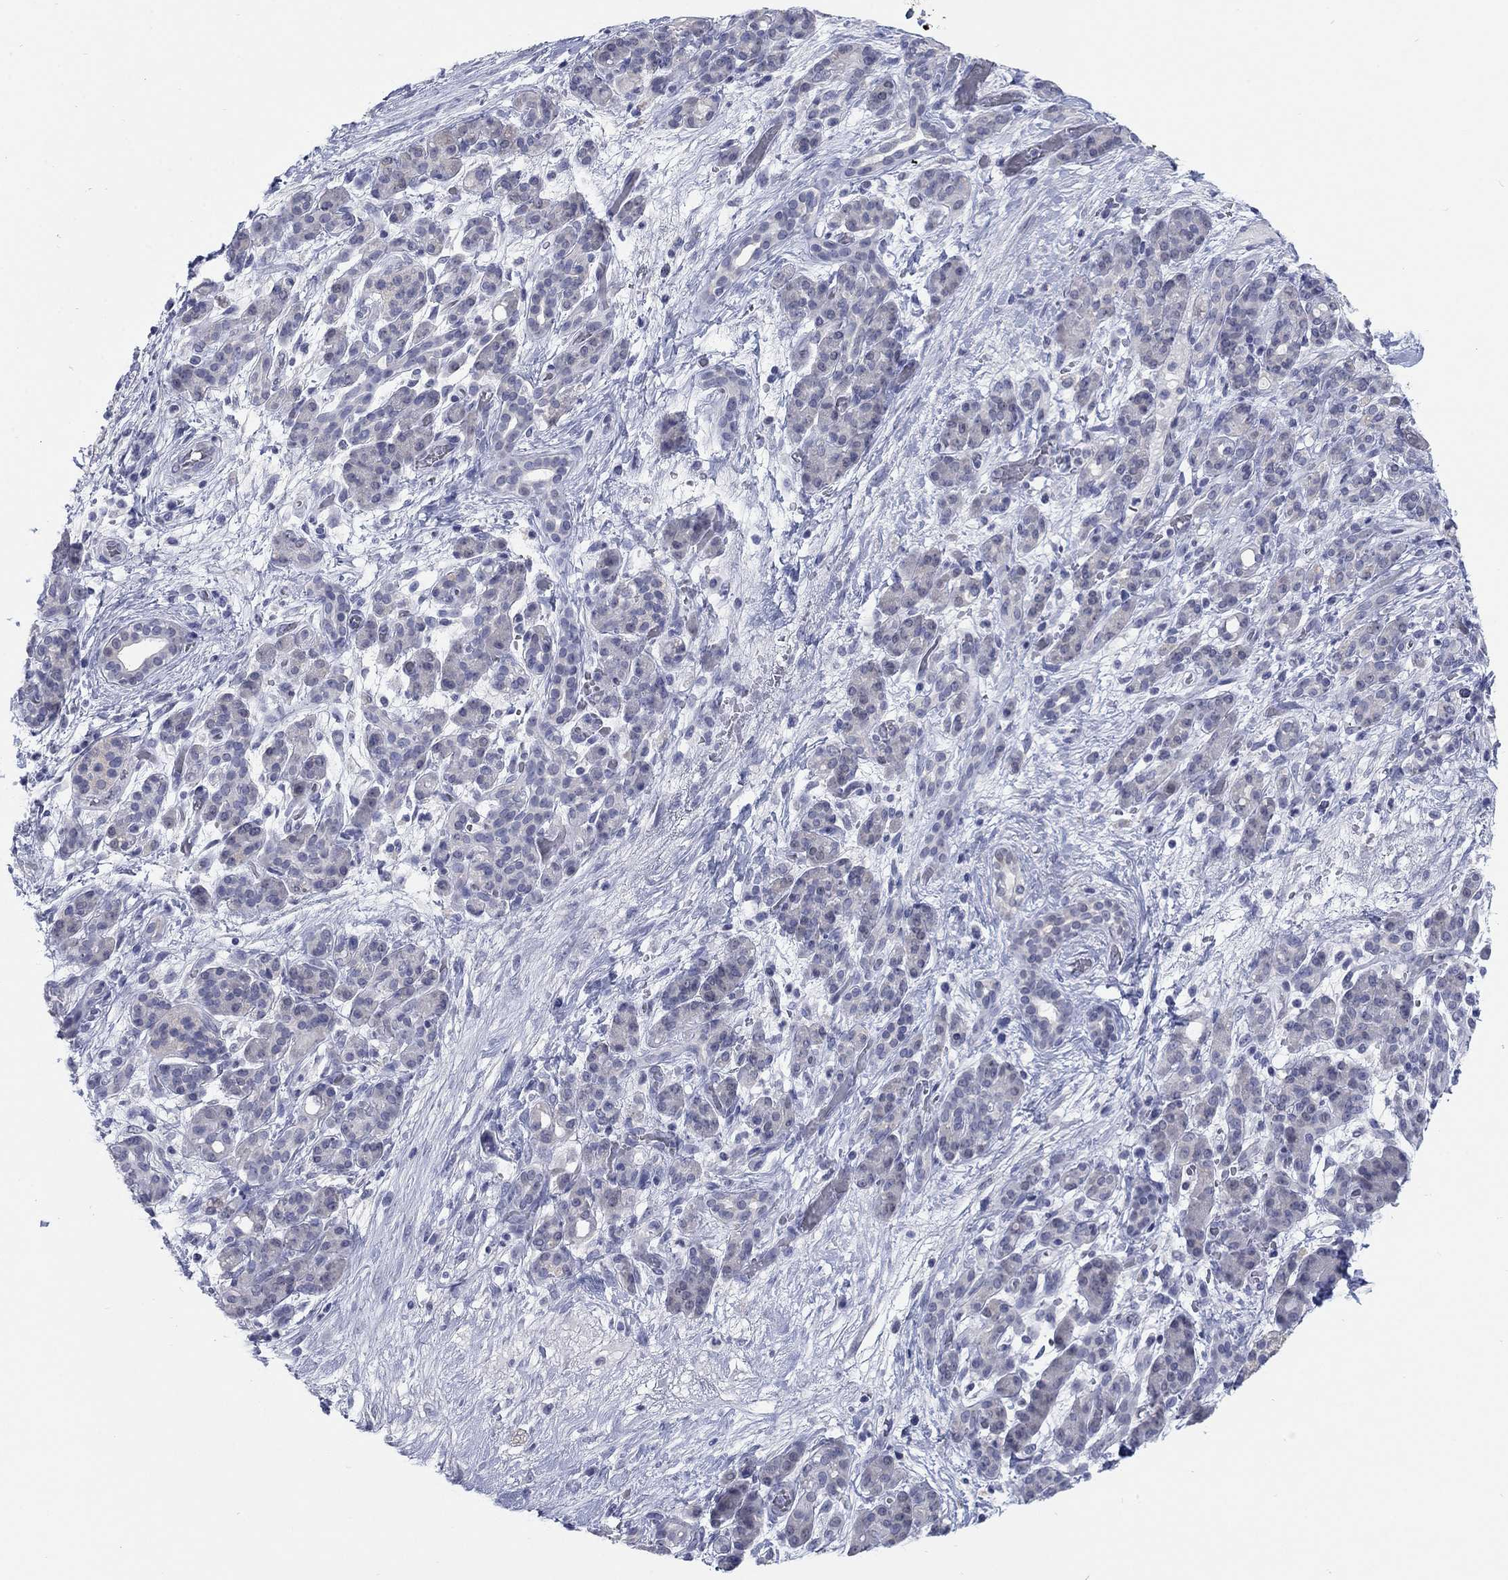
{"staining": {"intensity": "negative", "quantity": "none", "location": "none"}, "tissue": "pancreatic cancer", "cell_type": "Tumor cells", "image_type": "cancer", "snomed": [{"axis": "morphology", "description": "Adenocarcinoma, NOS"}, {"axis": "topography", "description": "Pancreas"}], "caption": "Histopathology image shows no protein expression in tumor cells of adenocarcinoma (pancreatic) tissue. (Immunohistochemistry, brightfield microscopy, high magnification).", "gene": "ATP6V1G2", "patient": {"sex": "male", "age": 44}}